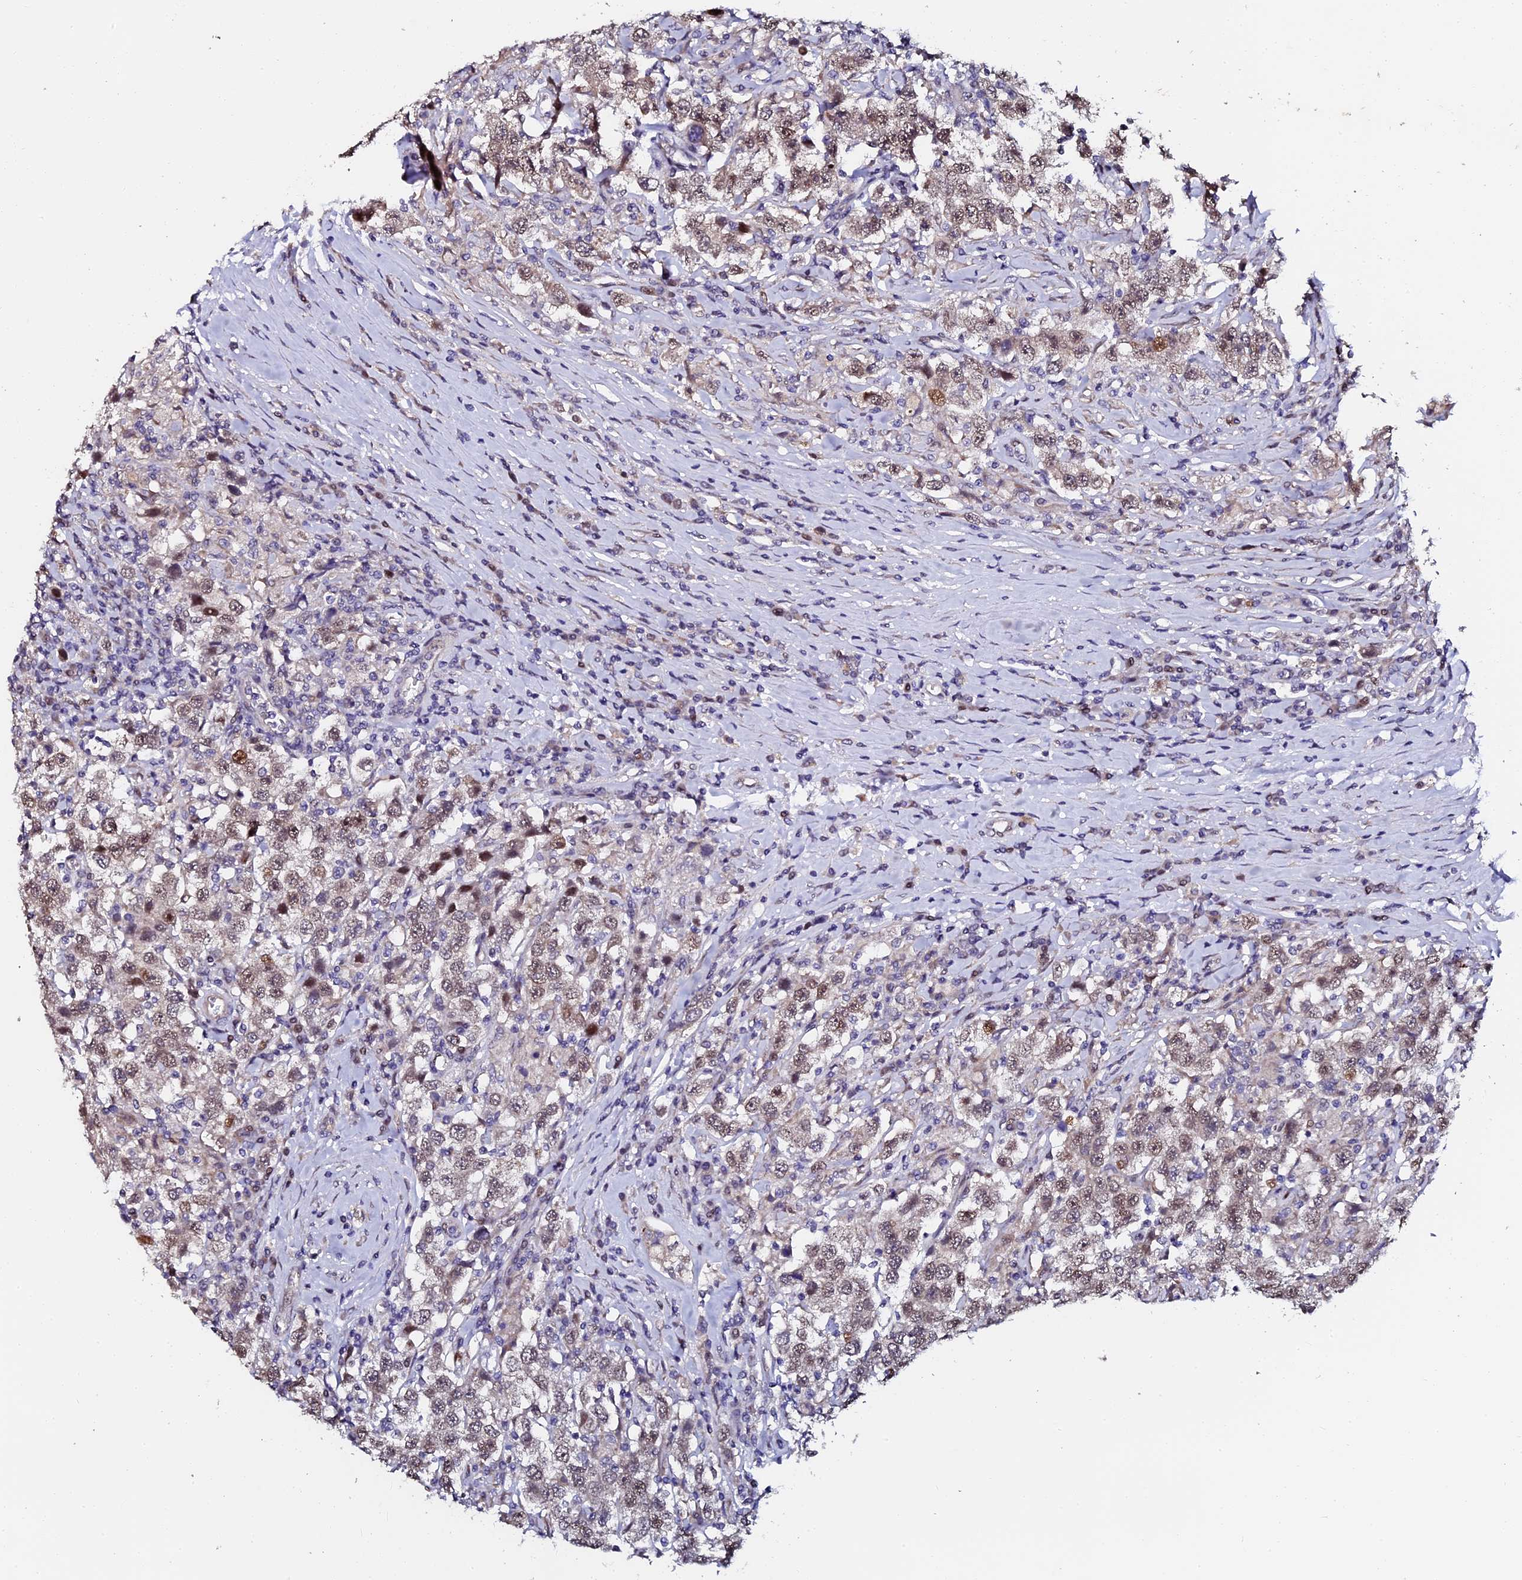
{"staining": {"intensity": "weak", "quantity": ">75%", "location": "nuclear"}, "tissue": "testis cancer", "cell_type": "Tumor cells", "image_type": "cancer", "snomed": [{"axis": "morphology", "description": "Seminoma, NOS"}, {"axis": "topography", "description": "Testis"}], "caption": "A high-resolution histopathology image shows IHC staining of testis seminoma, which displays weak nuclear expression in about >75% of tumor cells. The staining was performed using DAB (3,3'-diaminobenzidine) to visualize the protein expression in brown, while the nuclei were stained in blue with hematoxylin (Magnification: 20x).", "gene": "GPN3", "patient": {"sex": "male", "age": 41}}